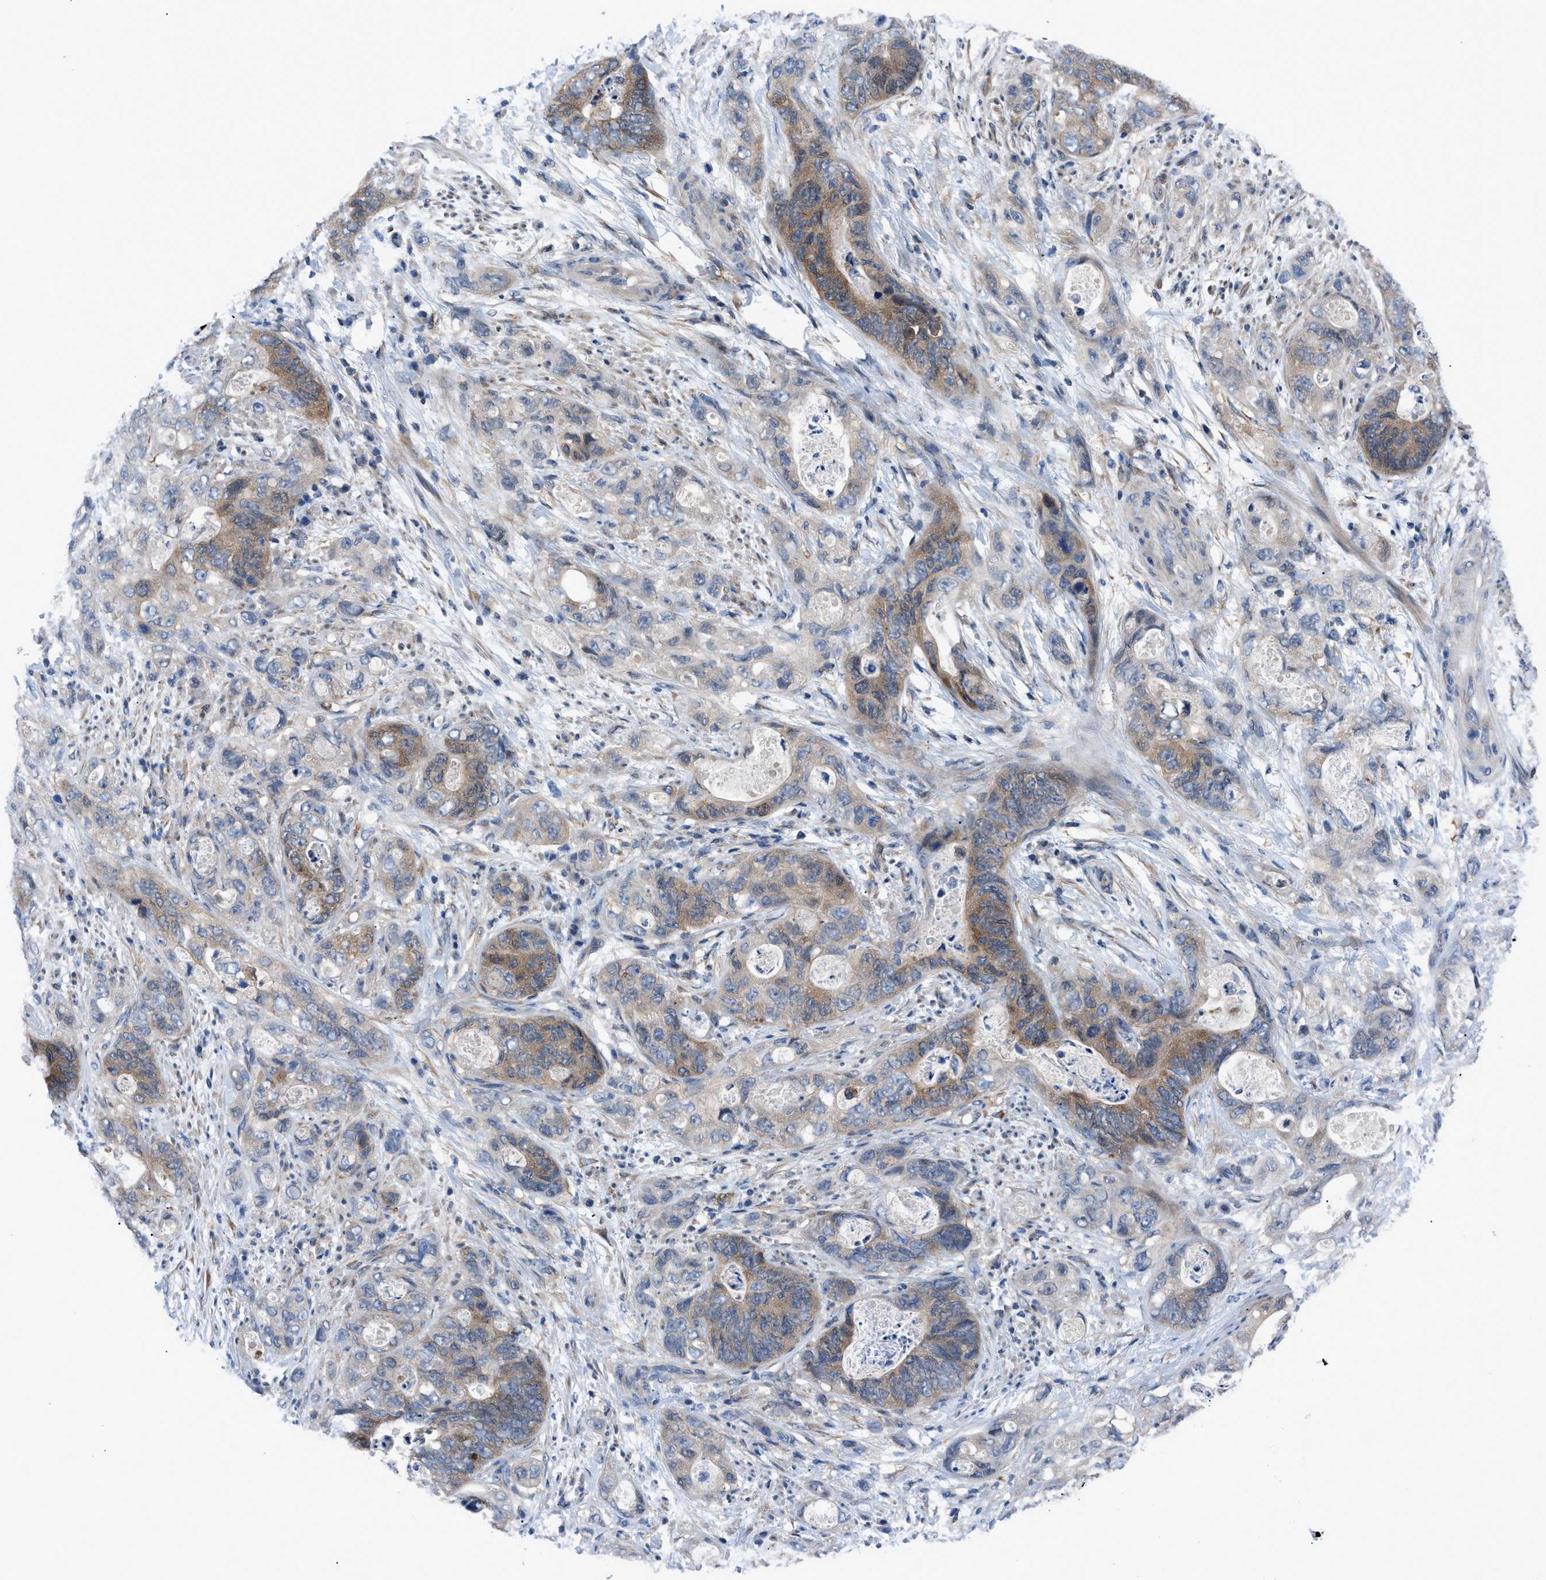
{"staining": {"intensity": "moderate", "quantity": "25%-75%", "location": "cytoplasmic/membranous"}, "tissue": "stomach cancer", "cell_type": "Tumor cells", "image_type": "cancer", "snomed": [{"axis": "morphology", "description": "Adenocarcinoma, NOS"}, {"axis": "topography", "description": "Stomach"}], "caption": "Immunohistochemical staining of human stomach cancer (adenocarcinoma) displays medium levels of moderate cytoplasmic/membranous positivity in about 25%-75% of tumor cells.", "gene": "TMEM45B", "patient": {"sex": "female", "age": 89}}